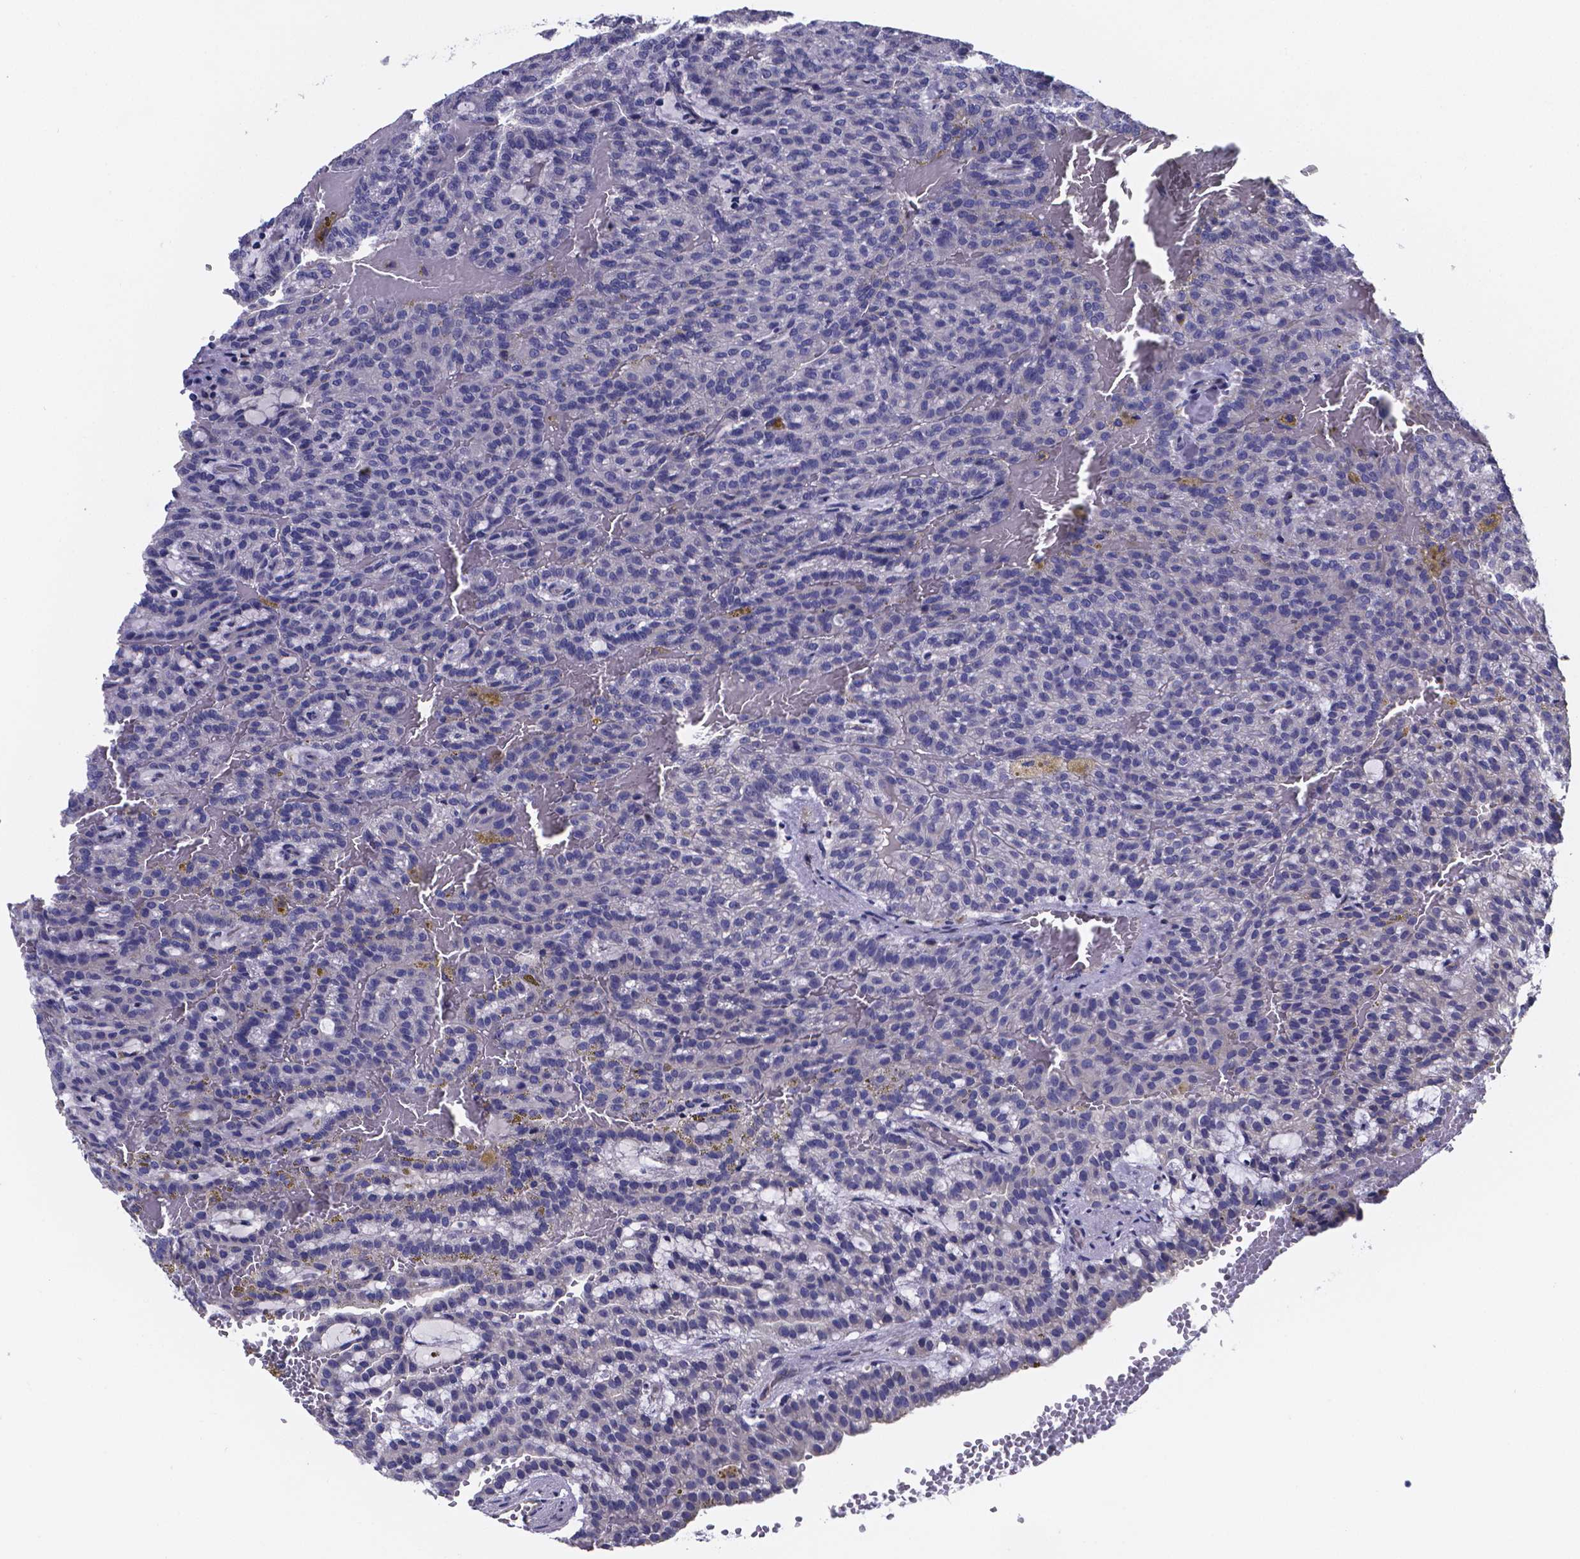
{"staining": {"intensity": "negative", "quantity": "none", "location": "none"}, "tissue": "renal cancer", "cell_type": "Tumor cells", "image_type": "cancer", "snomed": [{"axis": "morphology", "description": "Adenocarcinoma, NOS"}, {"axis": "topography", "description": "Kidney"}], "caption": "Micrograph shows no protein staining in tumor cells of adenocarcinoma (renal) tissue.", "gene": "SFRP4", "patient": {"sex": "male", "age": 63}}